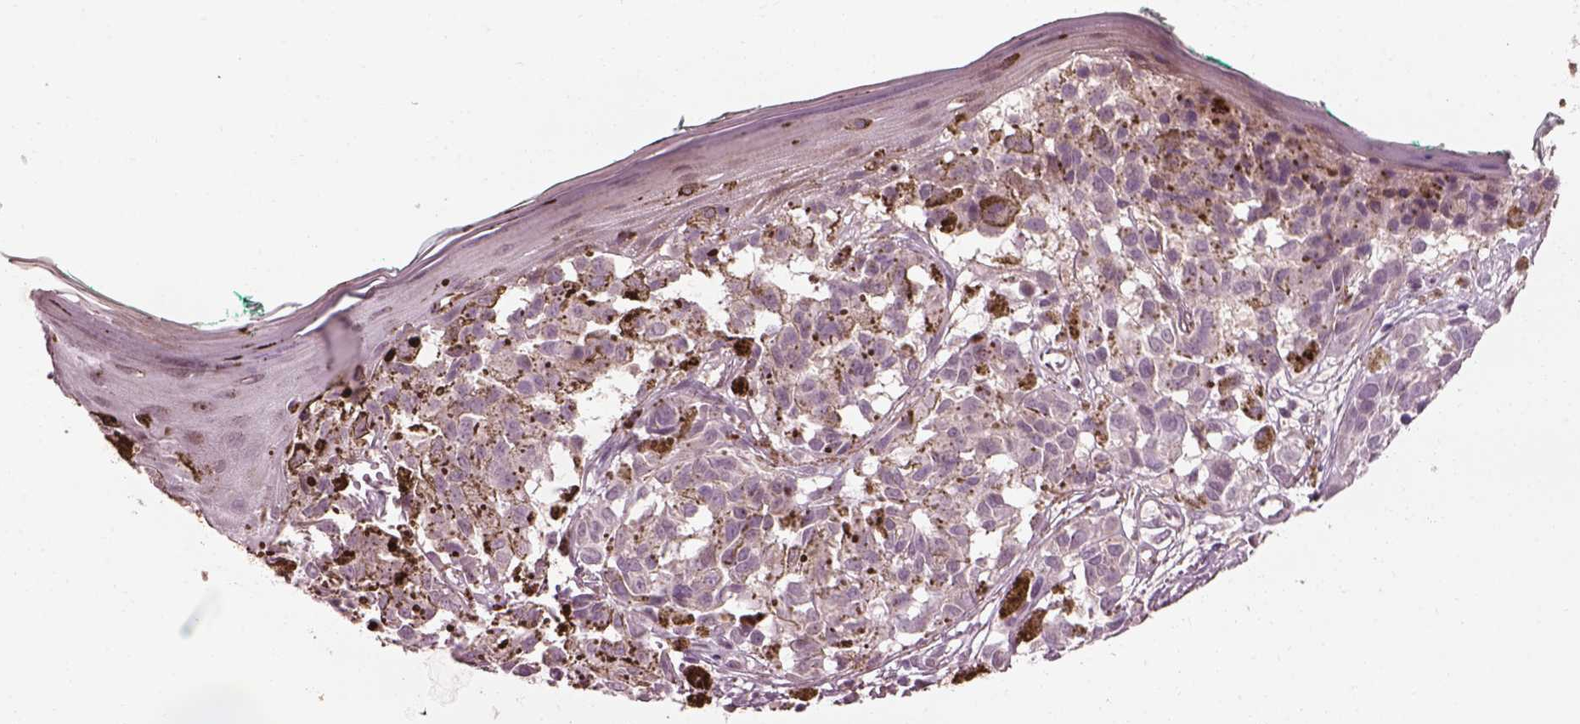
{"staining": {"intensity": "weak", "quantity": "<25%", "location": "cytoplasmic/membranous"}, "tissue": "melanoma", "cell_type": "Tumor cells", "image_type": "cancer", "snomed": [{"axis": "morphology", "description": "Malignant melanoma, NOS"}, {"axis": "topography", "description": "Skin"}], "caption": "Immunohistochemical staining of human malignant melanoma reveals no significant positivity in tumor cells.", "gene": "EFEMP1", "patient": {"sex": "female", "age": 38}}